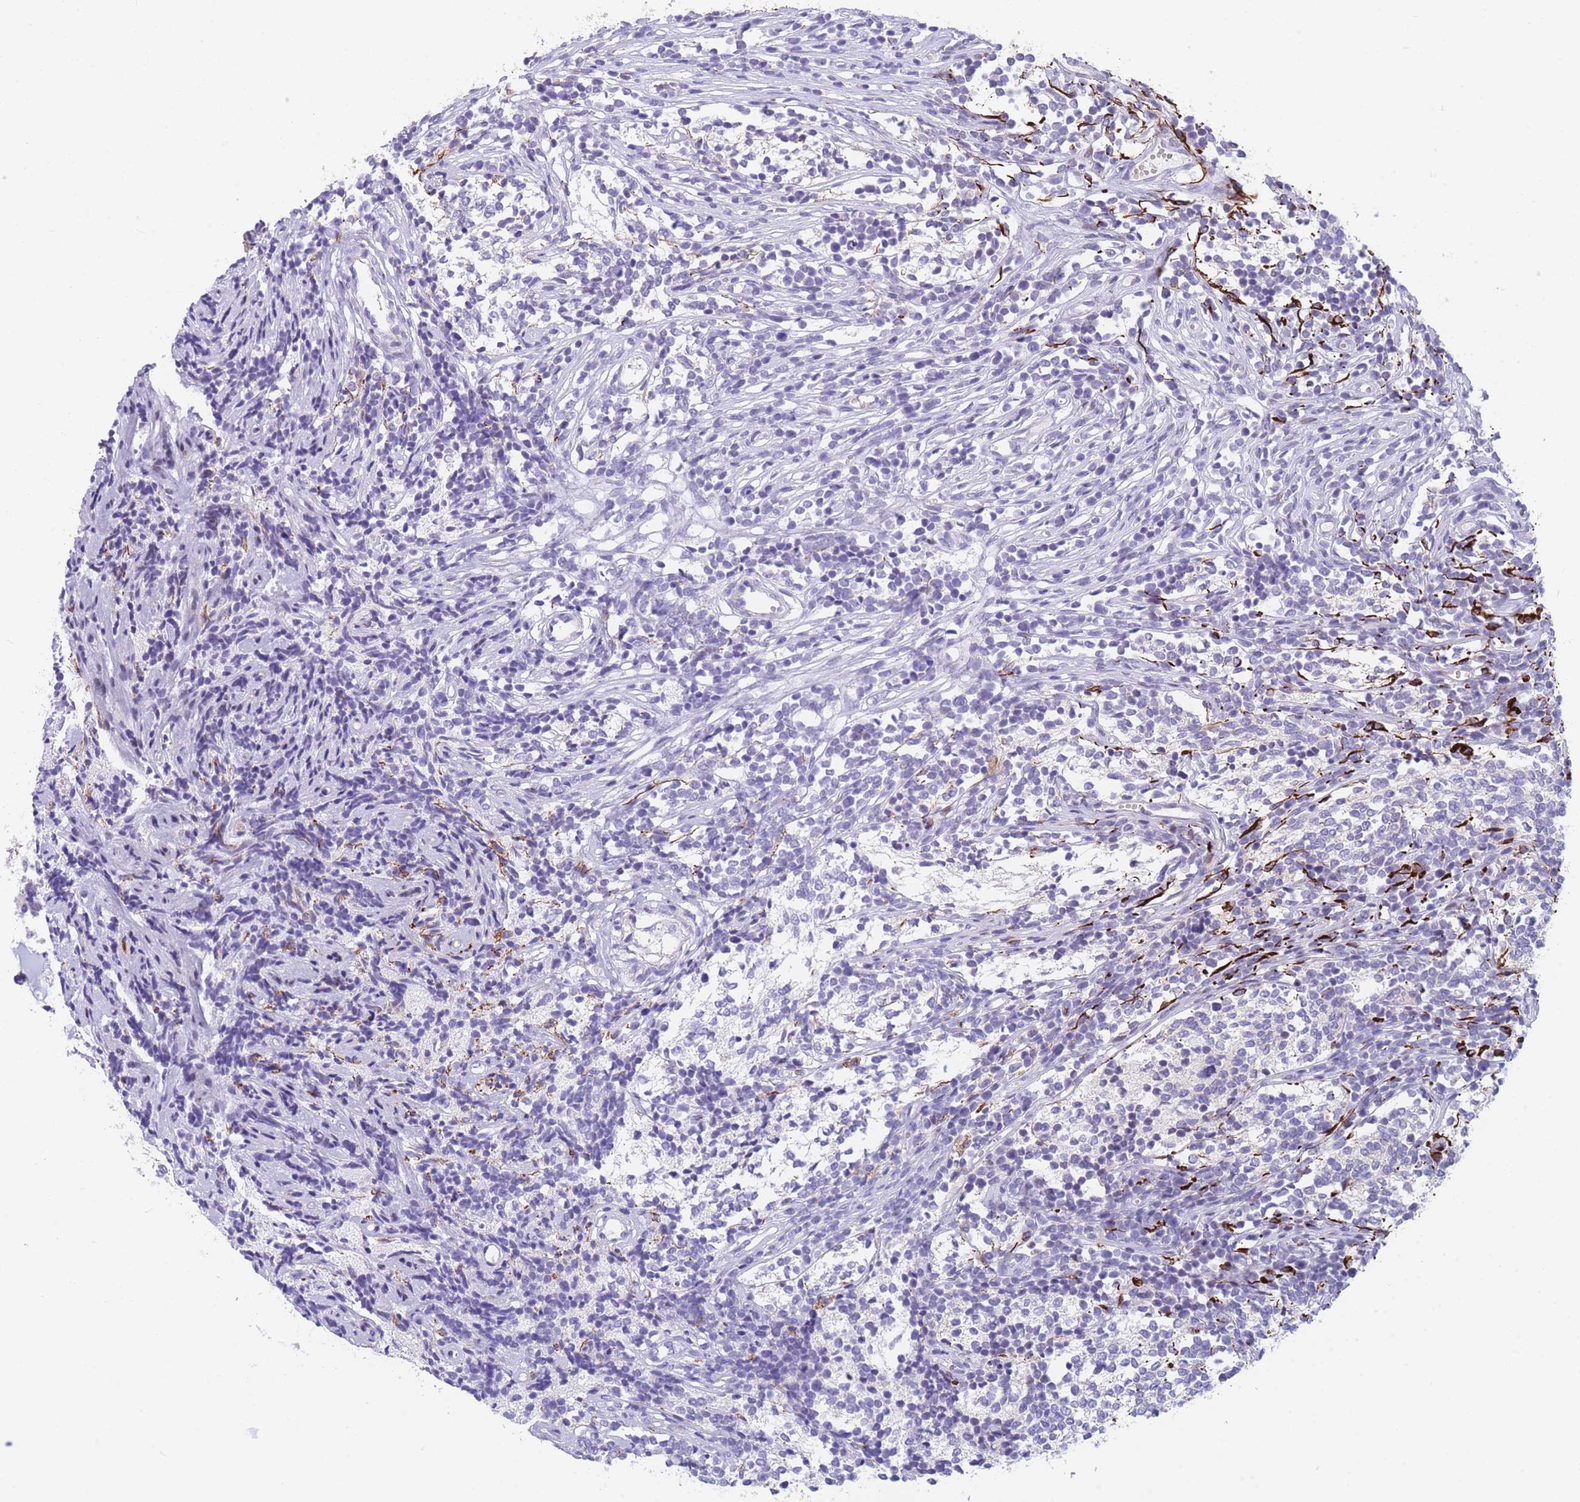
{"staining": {"intensity": "negative", "quantity": "none", "location": "none"}, "tissue": "glioma", "cell_type": "Tumor cells", "image_type": "cancer", "snomed": [{"axis": "morphology", "description": "Glioma, malignant, Low grade"}, {"axis": "topography", "description": "Brain"}], "caption": "Immunohistochemical staining of human malignant low-grade glioma reveals no significant staining in tumor cells.", "gene": "SHCBP1", "patient": {"sex": "female", "age": 1}}